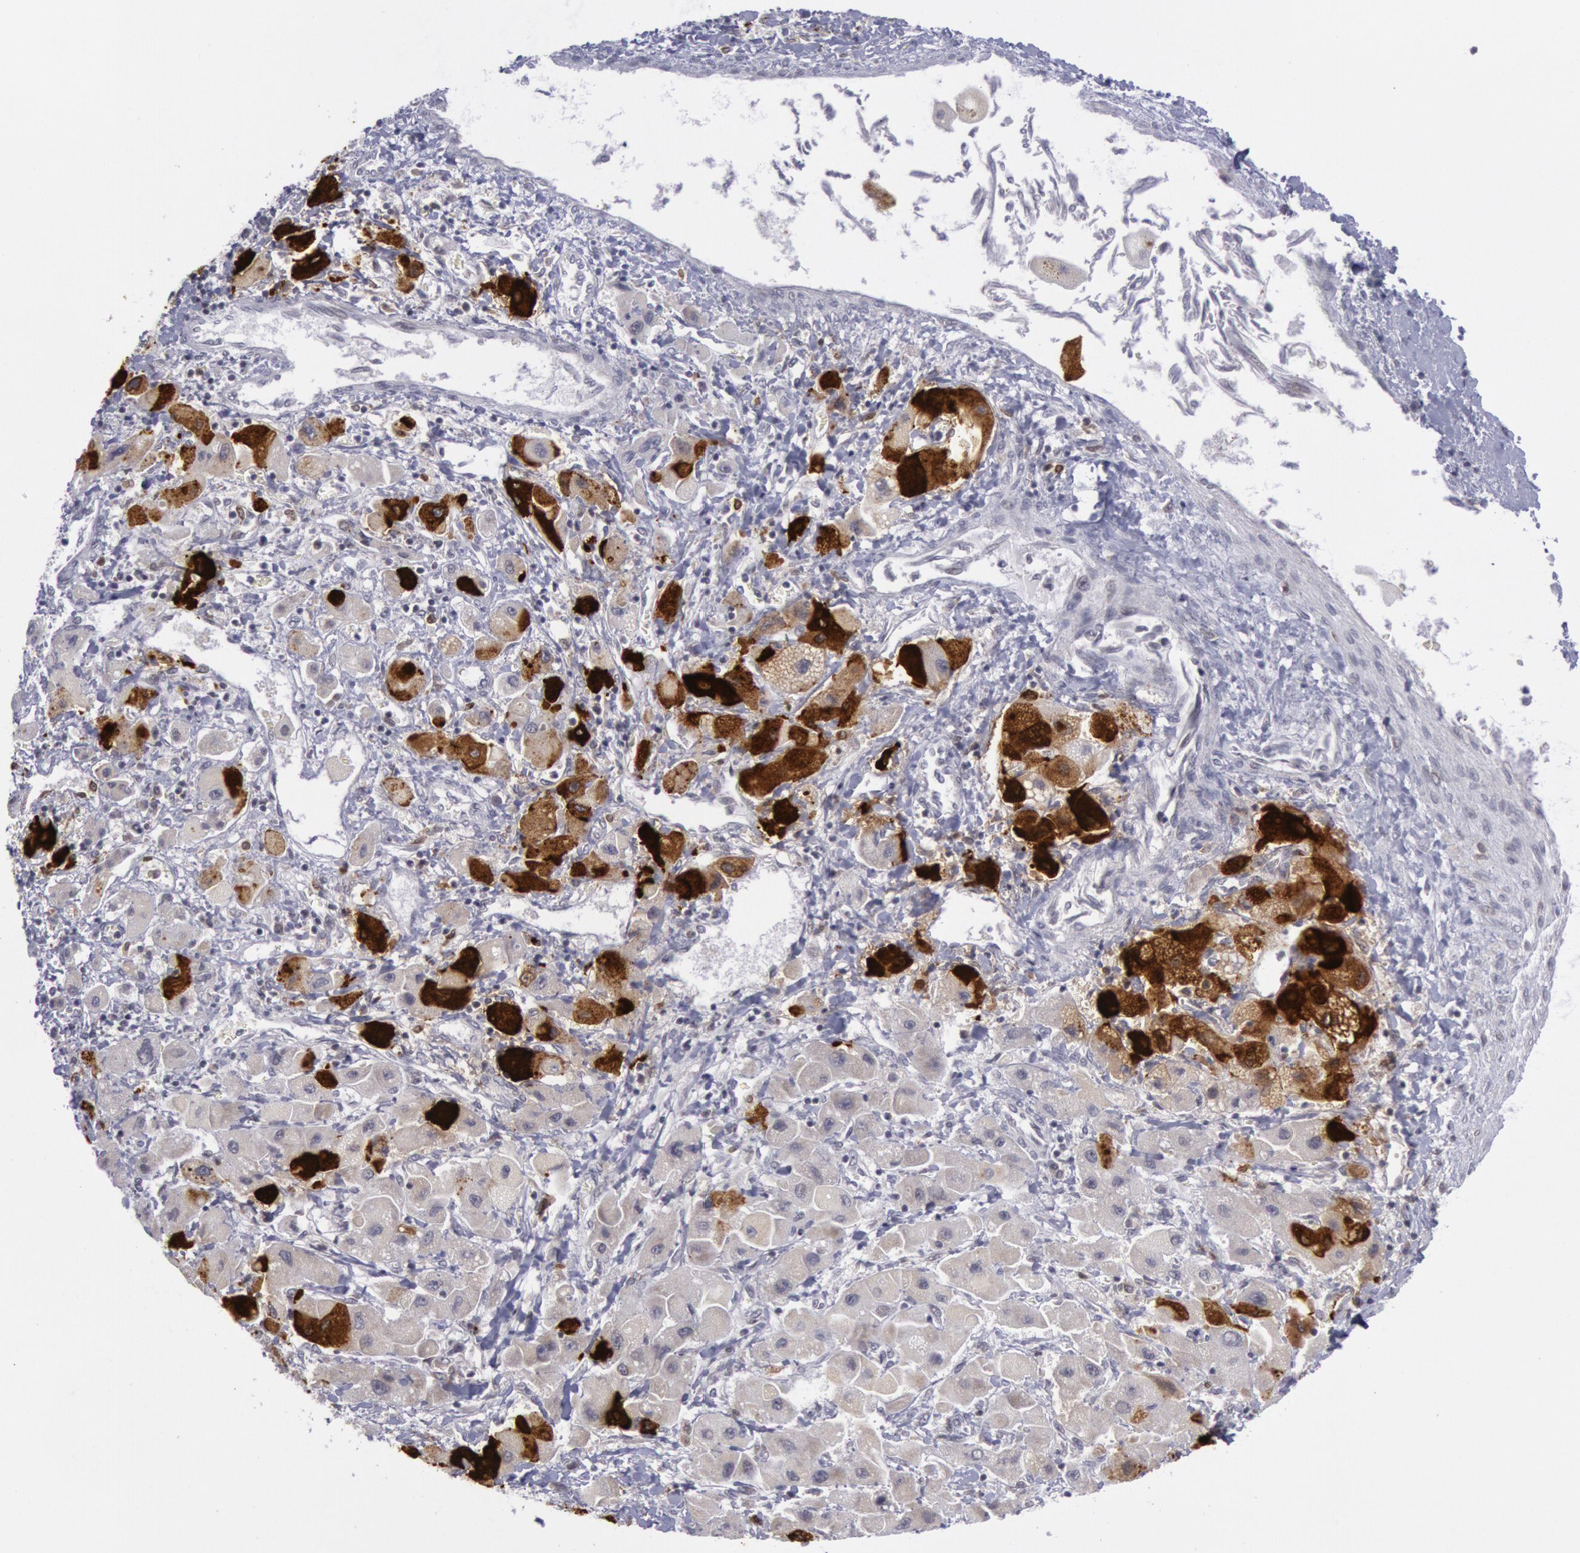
{"staining": {"intensity": "strong", "quantity": "25%-75%", "location": "cytoplasmic/membranous"}, "tissue": "liver cancer", "cell_type": "Tumor cells", "image_type": "cancer", "snomed": [{"axis": "morphology", "description": "Carcinoma, Hepatocellular, NOS"}, {"axis": "topography", "description": "Liver"}], "caption": "Immunohistochemistry micrograph of neoplastic tissue: human hepatocellular carcinoma (liver) stained using immunohistochemistry (IHC) exhibits high levels of strong protein expression localized specifically in the cytoplasmic/membranous of tumor cells, appearing as a cytoplasmic/membranous brown color.", "gene": "PTGS2", "patient": {"sex": "male", "age": 24}}